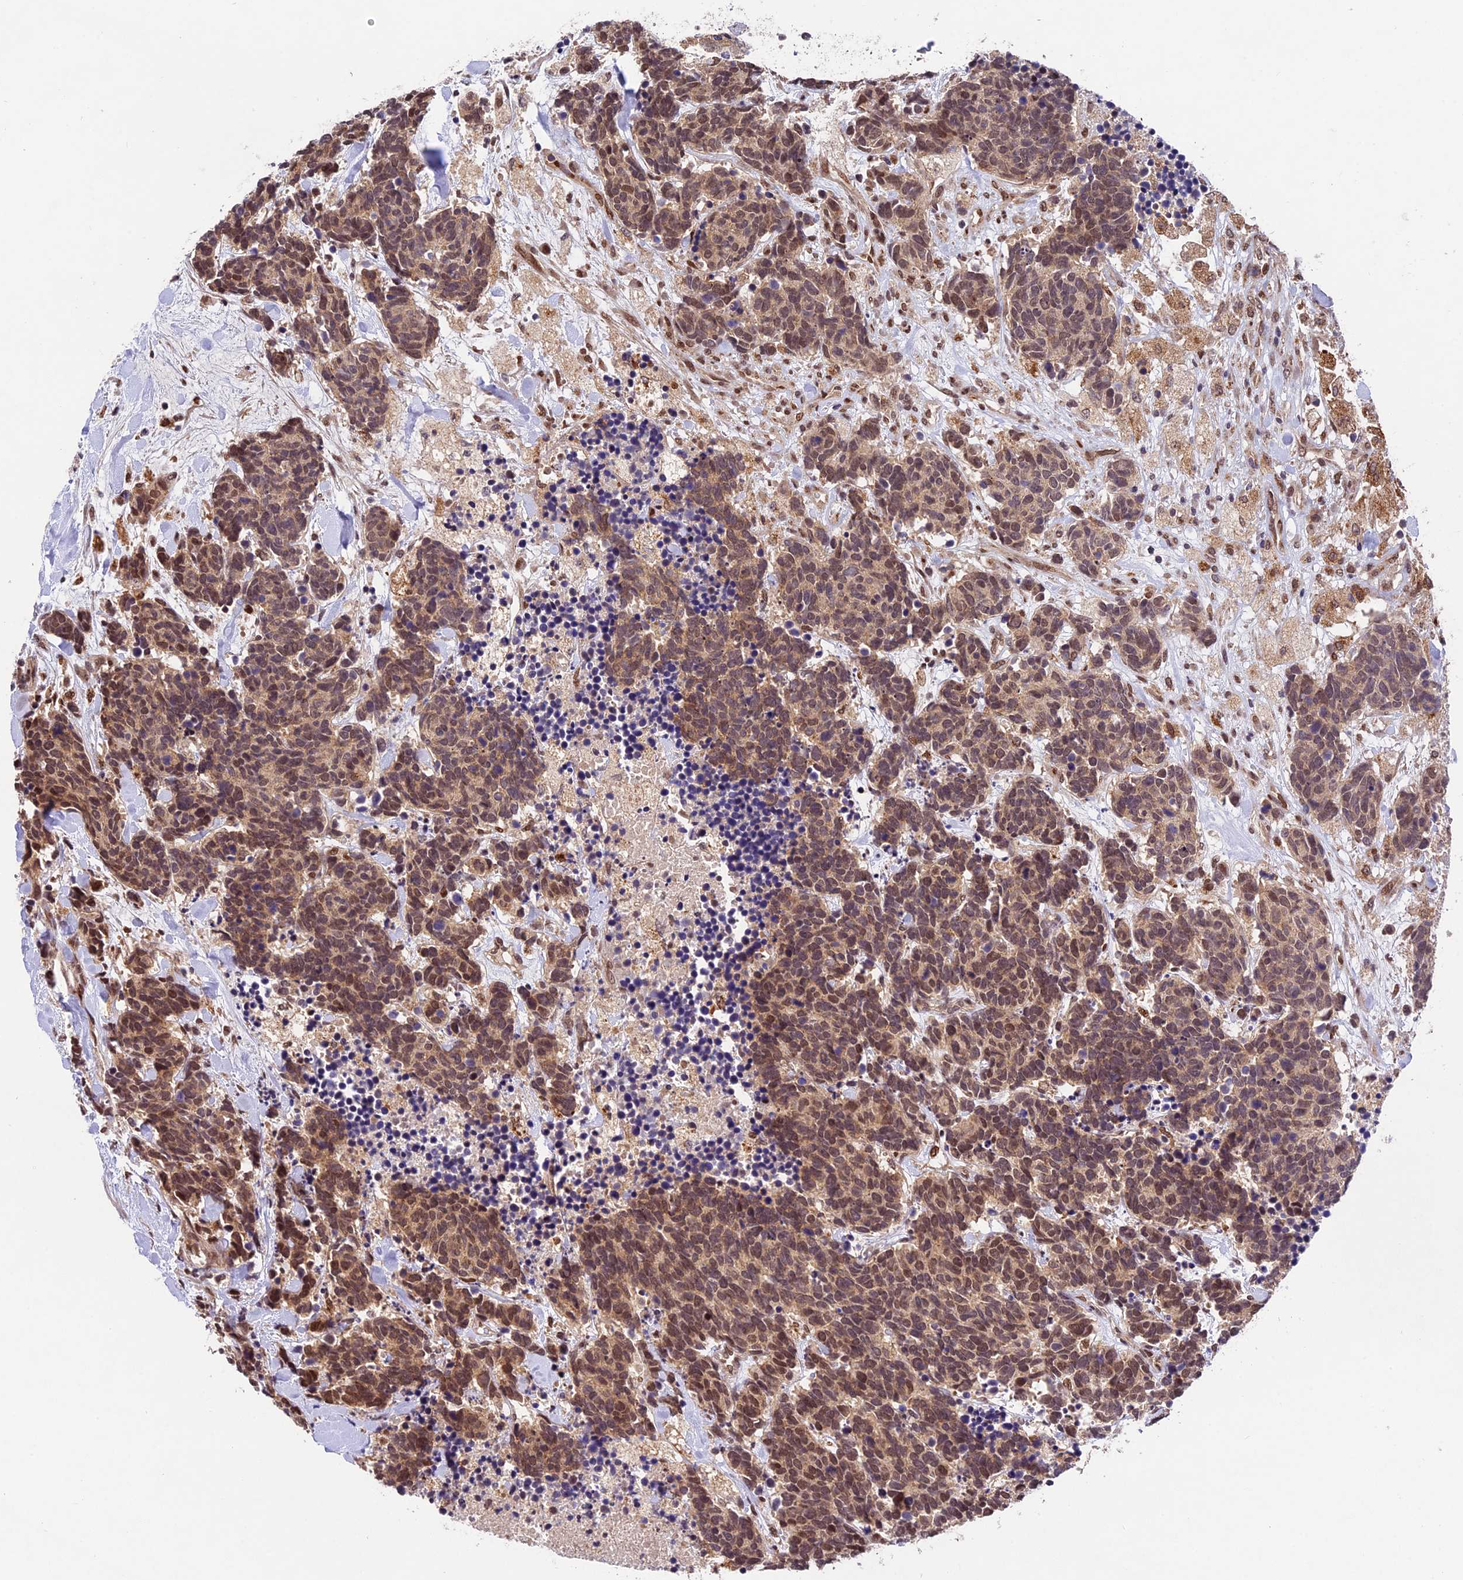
{"staining": {"intensity": "moderate", "quantity": ">75%", "location": "cytoplasmic/membranous,nuclear"}, "tissue": "carcinoid", "cell_type": "Tumor cells", "image_type": "cancer", "snomed": [{"axis": "morphology", "description": "Carcinoma, NOS"}, {"axis": "morphology", "description": "Carcinoid, malignant, NOS"}, {"axis": "topography", "description": "Prostate"}], "caption": "A brown stain shows moderate cytoplasmic/membranous and nuclear expression of a protein in carcinoid tumor cells.", "gene": "CCSER1", "patient": {"sex": "male", "age": 57}}